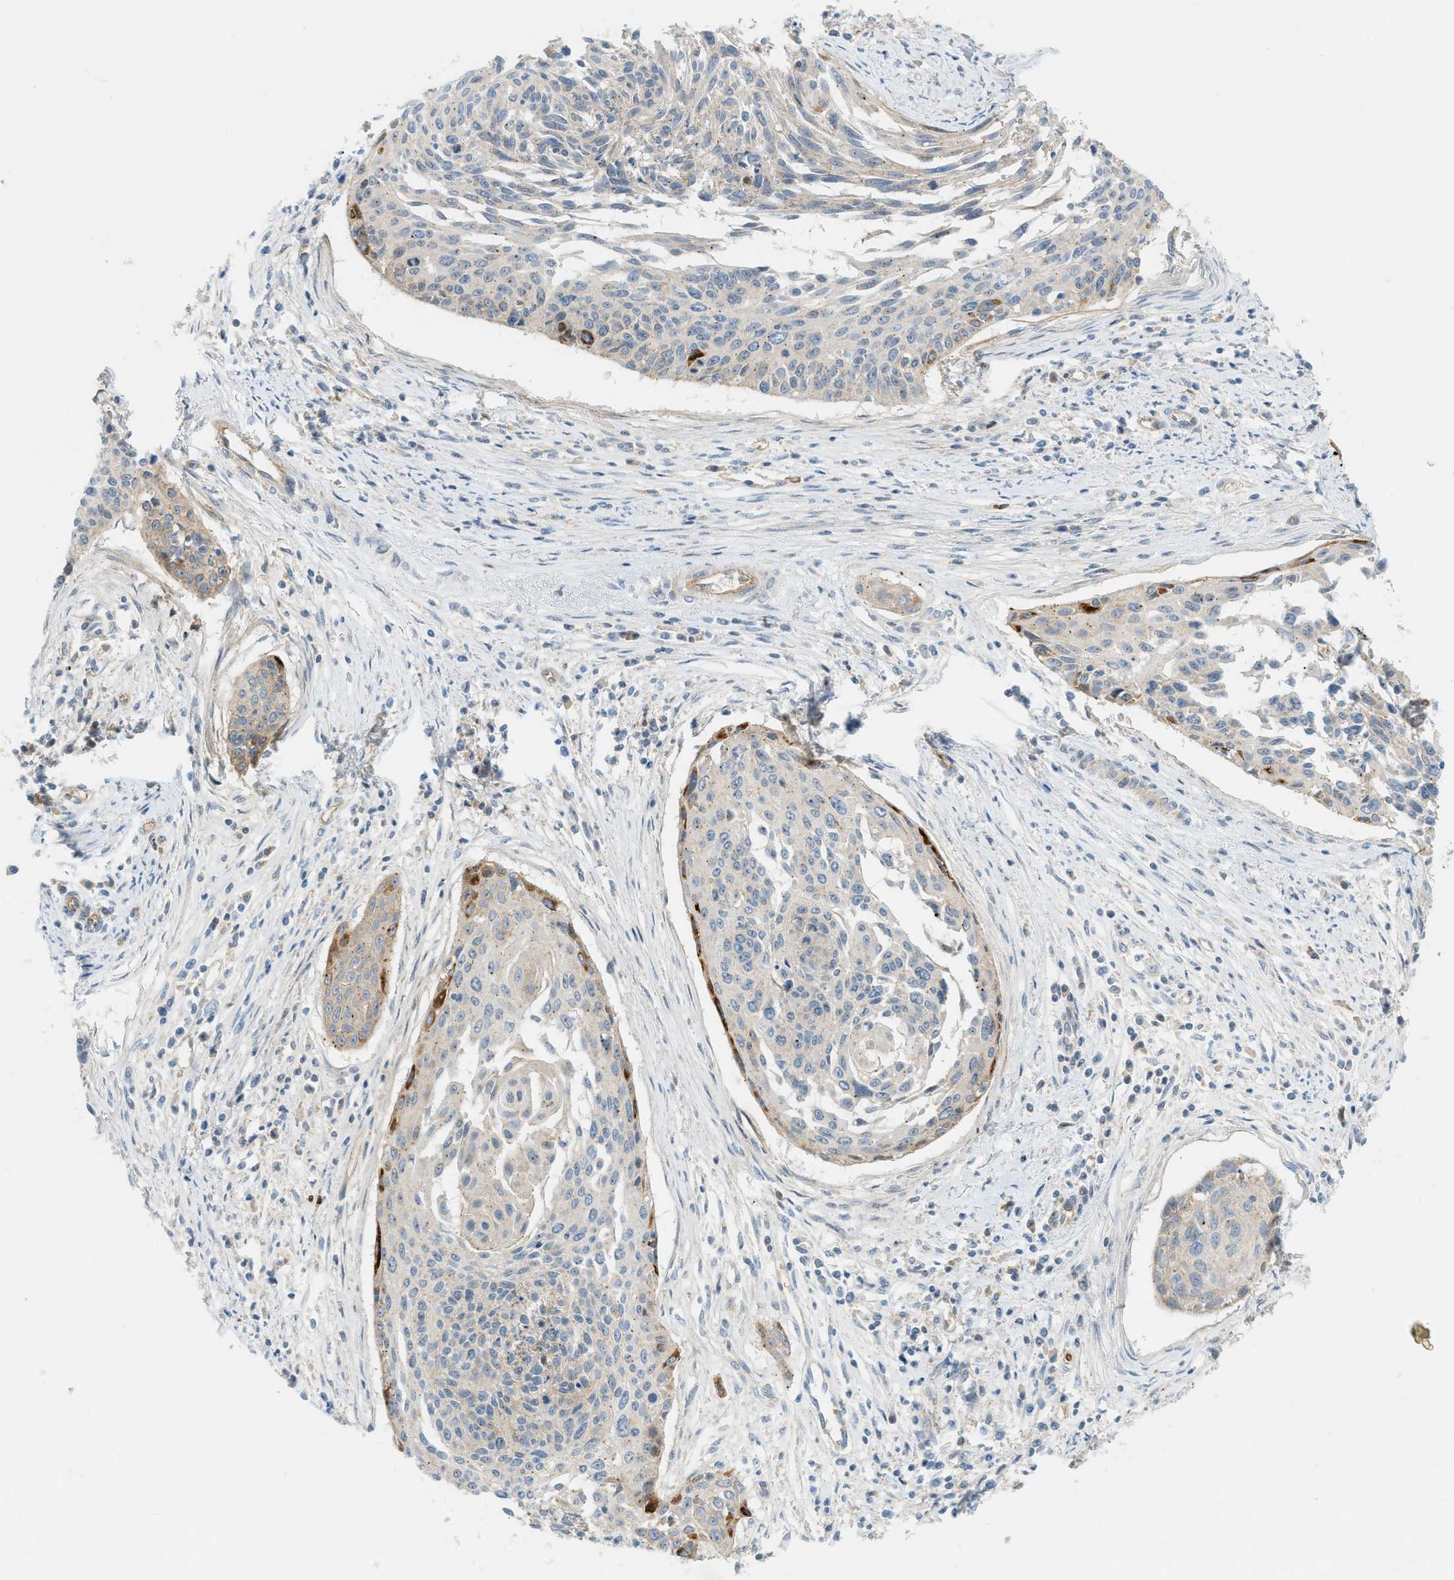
{"staining": {"intensity": "moderate", "quantity": "25%-75%", "location": "cytoplasmic/membranous"}, "tissue": "cervical cancer", "cell_type": "Tumor cells", "image_type": "cancer", "snomed": [{"axis": "morphology", "description": "Squamous cell carcinoma, NOS"}, {"axis": "topography", "description": "Cervix"}], "caption": "DAB (3,3'-diaminobenzidine) immunohistochemical staining of squamous cell carcinoma (cervical) demonstrates moderate cytoplasmic/membranous protein staining in about 25%-75% of tumor cells. Nuclei are stained in blue.", "gene": "GRK6", "patient": {"sex": "female", "age": 55}}